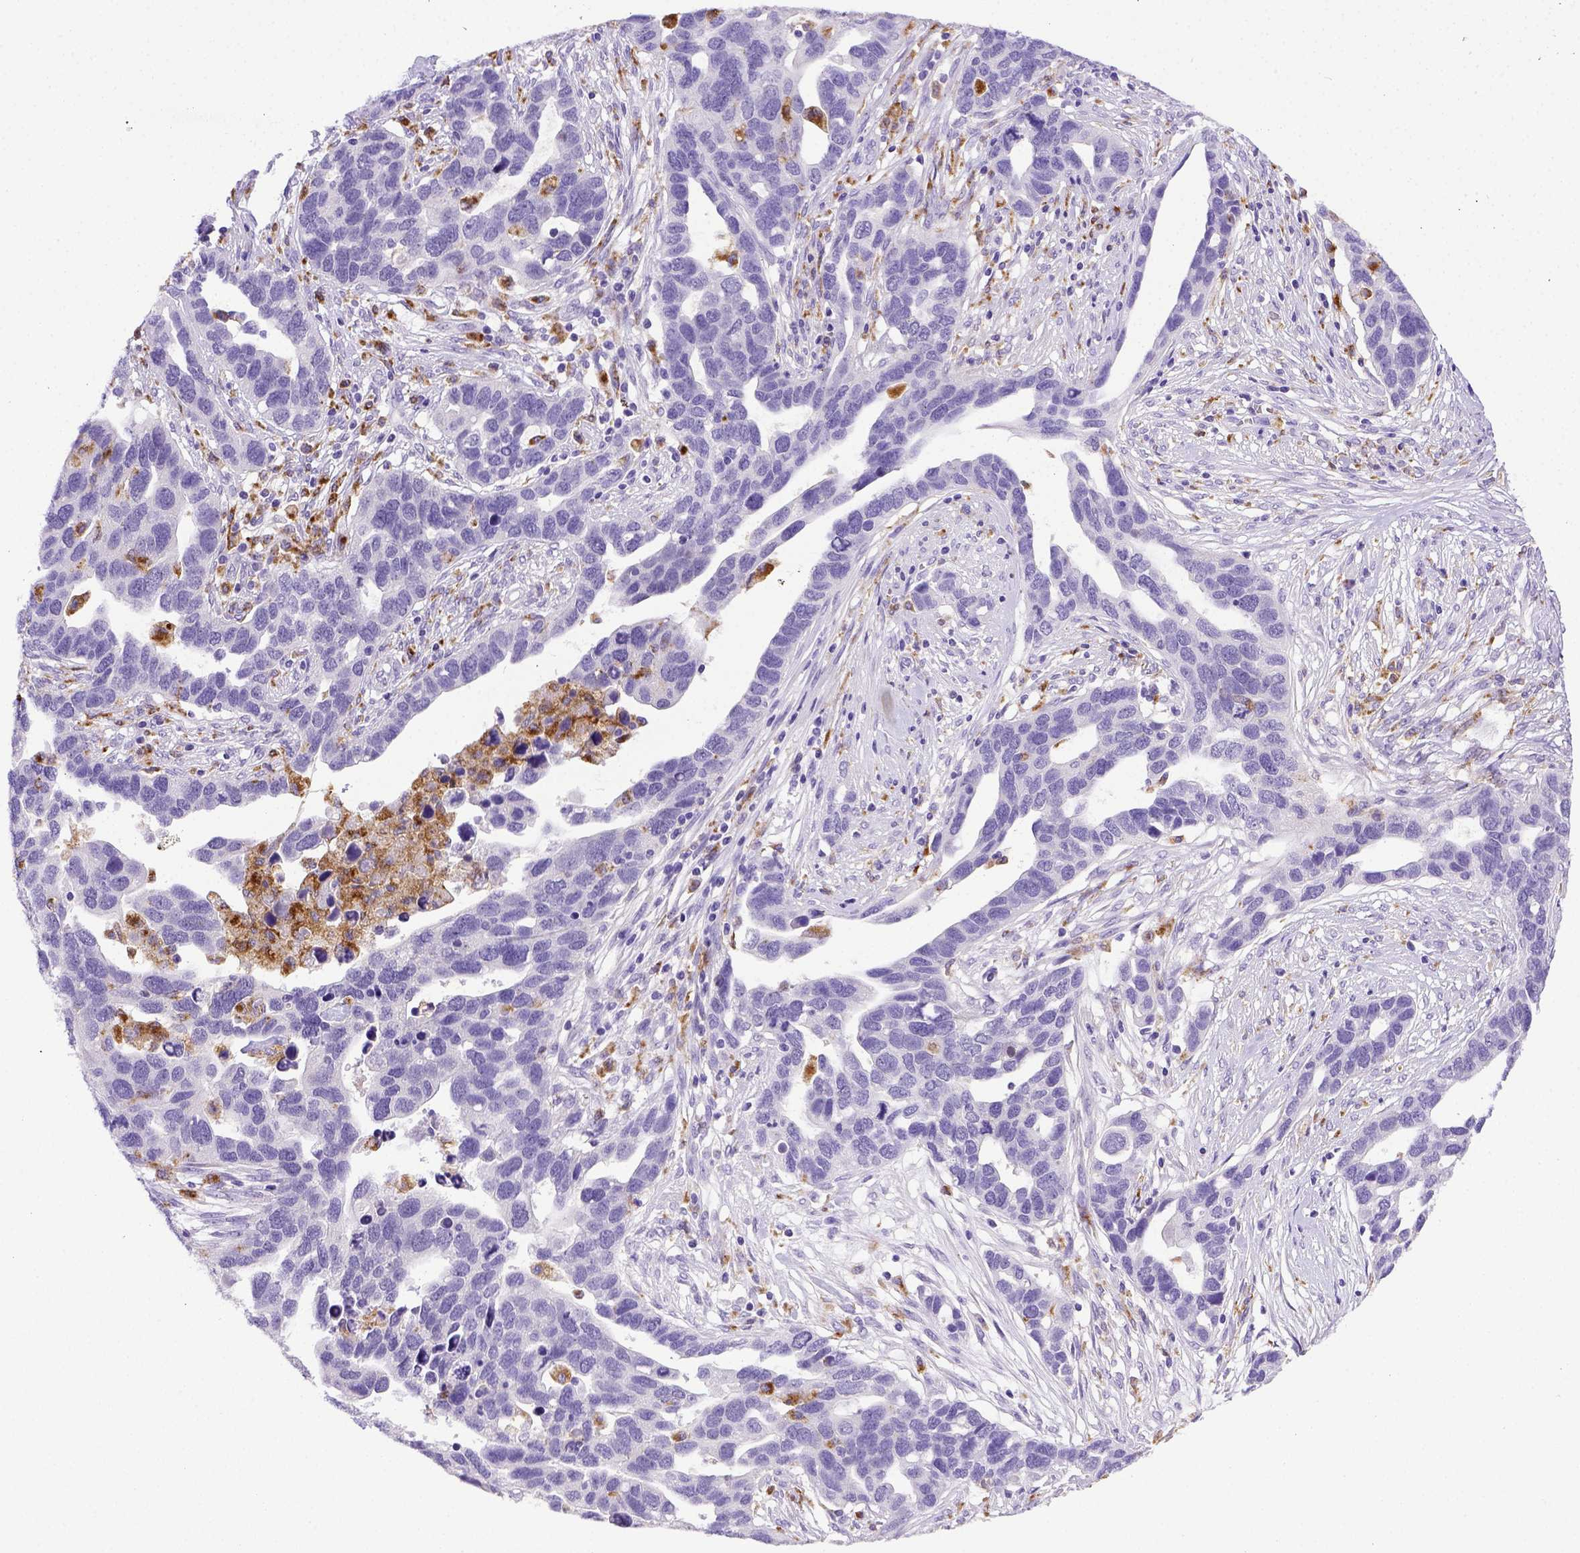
{"staining": {"intensity": "negative", "quantity": "none", "location": "none"}, "tissue": "ovarian cancer", "cell_type": "Tumor cells", "image_type": "cancer", "snomed": [{"axis": "morphology", "description": "Cystadenocarcinoma, serous, NOS"}, {"axis": "topography", "description": "Ovary"}], "caption": "Immunohistochemistry (IHC) of ovarian serous cystadenocarcinoma shows no positivity in tumor cells.", "gene": "CD68", "patient": {"sex": "female", "age": 54}}